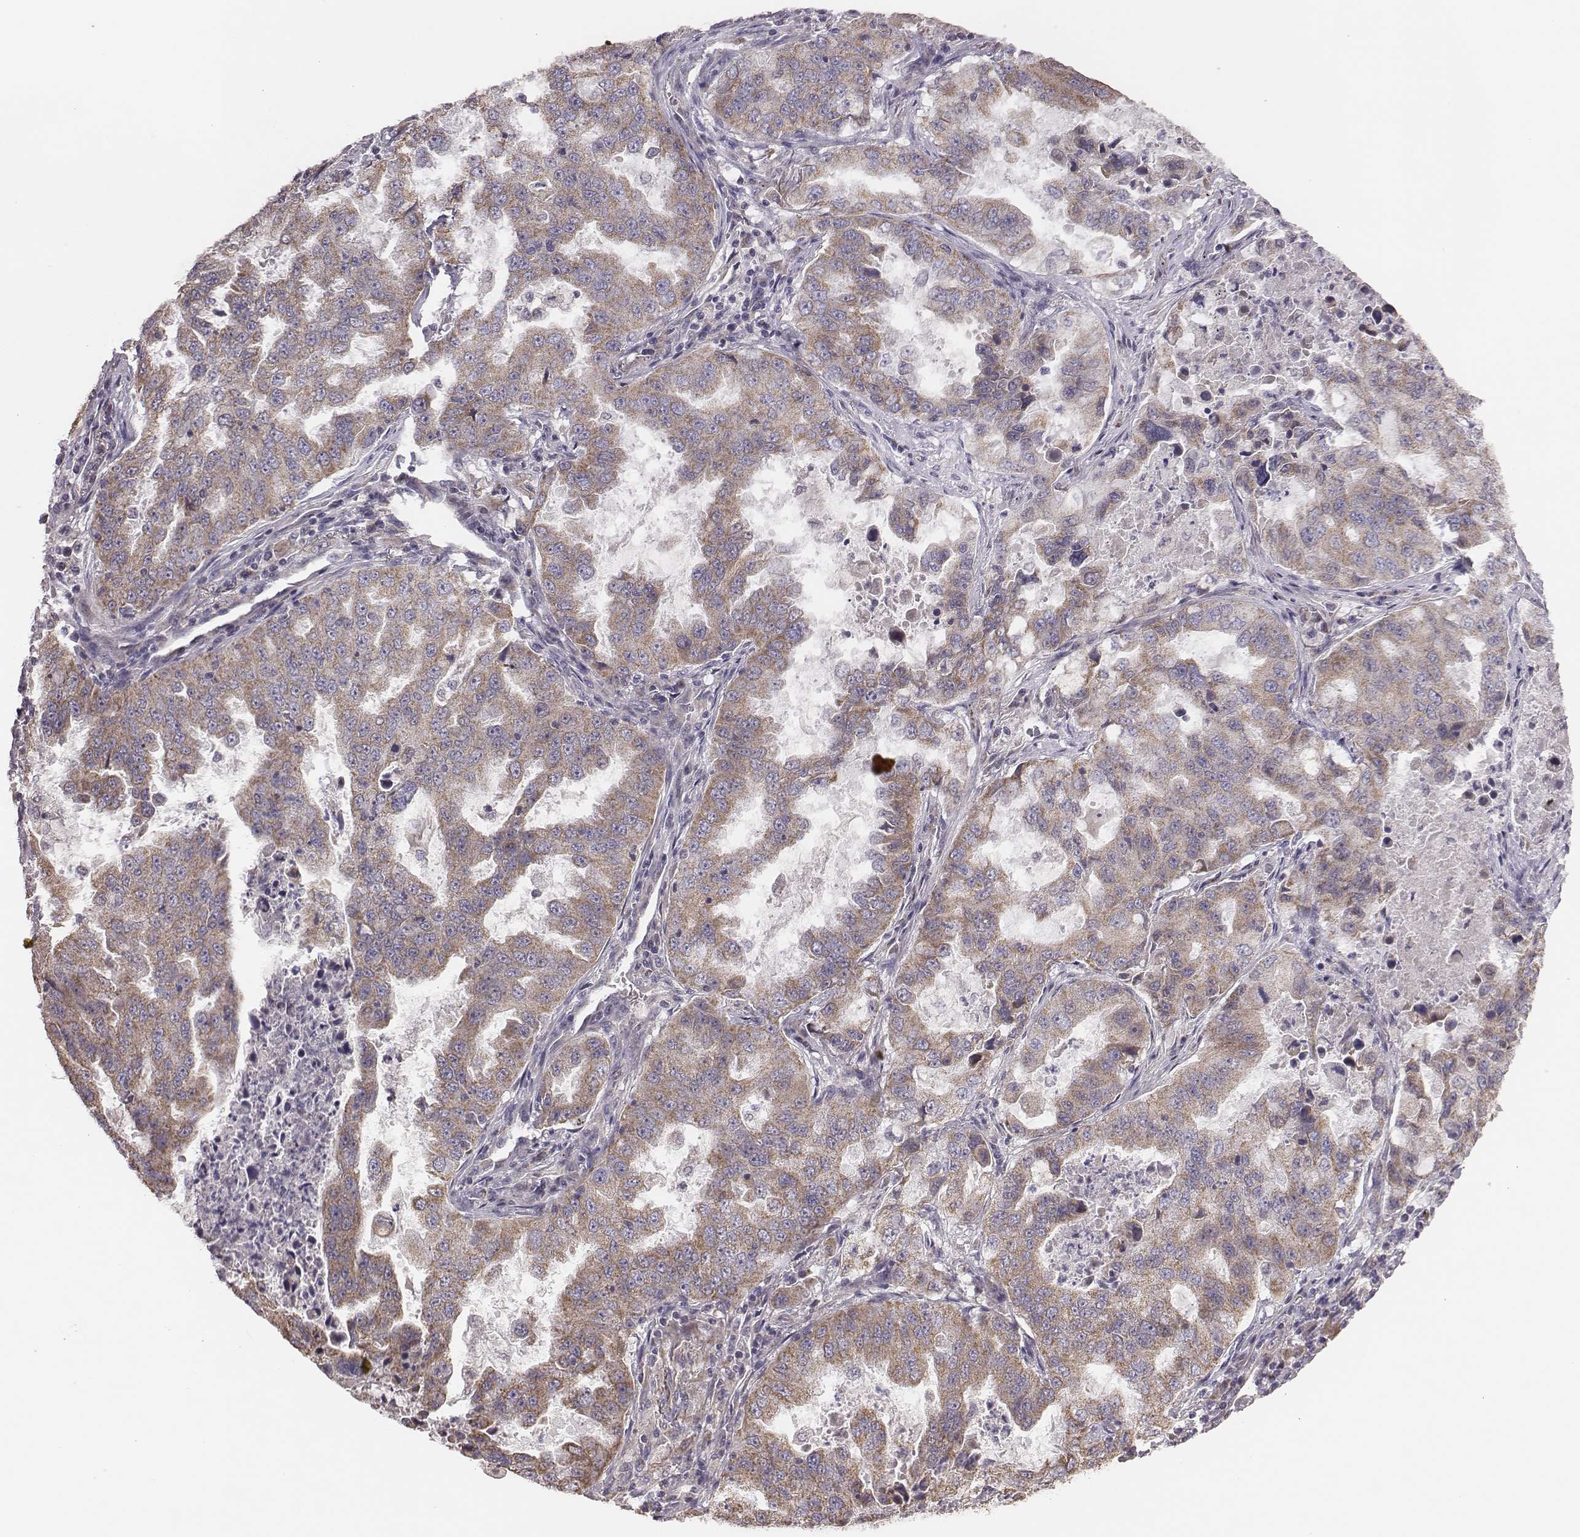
{"staining": {"intensity": "weak", "quantity": ">75%", "location": "cytoplasmic/membranous"}, "tissue": "lung cancer", "cell_type": "Tumor cells", "image_type": "cancer", "snomed": [{"axis": "morphology", "description": "Adenocarcinoma, NOS"}, {"axis": "topography", "description": "Lung"}], "caption": "Immunohistochemical staining of lung adenocarcinoma demonstrates weak cytoplasmic/membranous protein staining in about >75% of tumor cells.", "gene": "HAVCR1", "patient": {"sex": "female", "age": 61}}